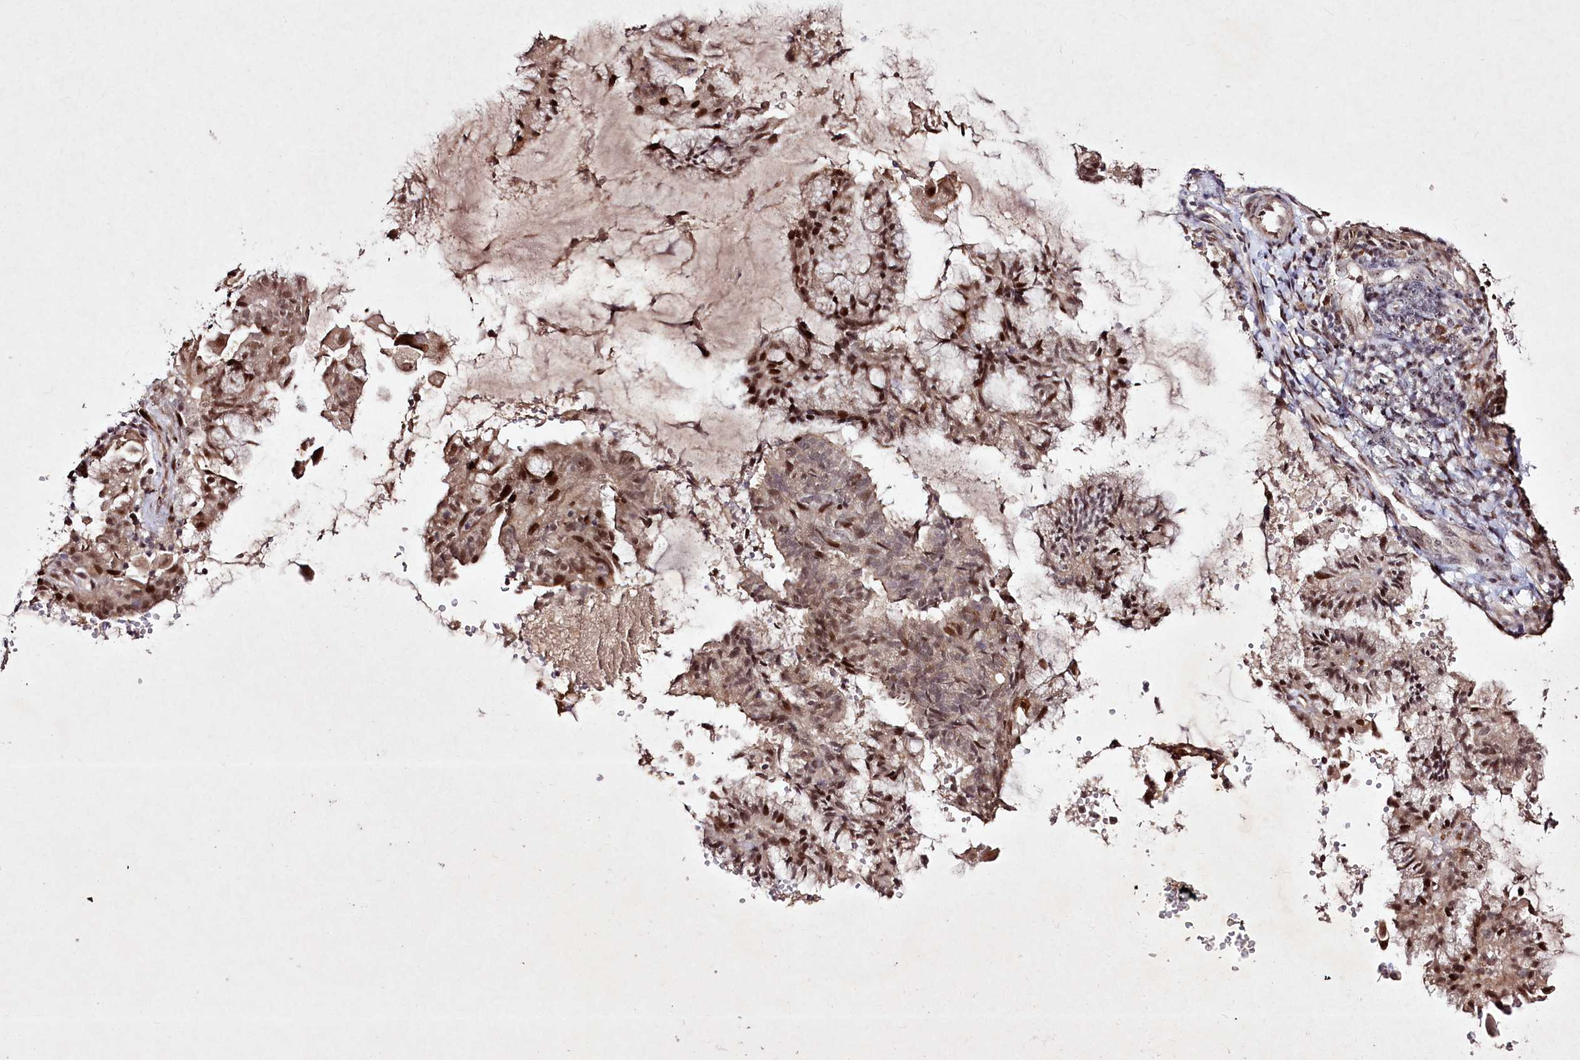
{"staining": {"intensity": "moderate", "quantity": "25%-75%", "location": "nuclear"}, "tissue": "endometrial cancer", "cell_type": "Tumor cells", "image_type": "cancer", "snomed": [{"axis": "morphology", "description": "Adenocarcinoma, NOS"}, {"axis": "topography", "description": "Endometrium"}], "caption": "Immunohistochemical staining of adenocarcinoma (endometrial) demonstrates medium levels of moderate nuclear protein positivity in about 25%-75% of tumor cells.", "gene": "DMP1", "patient": {"sex": "female", "age": 86}}